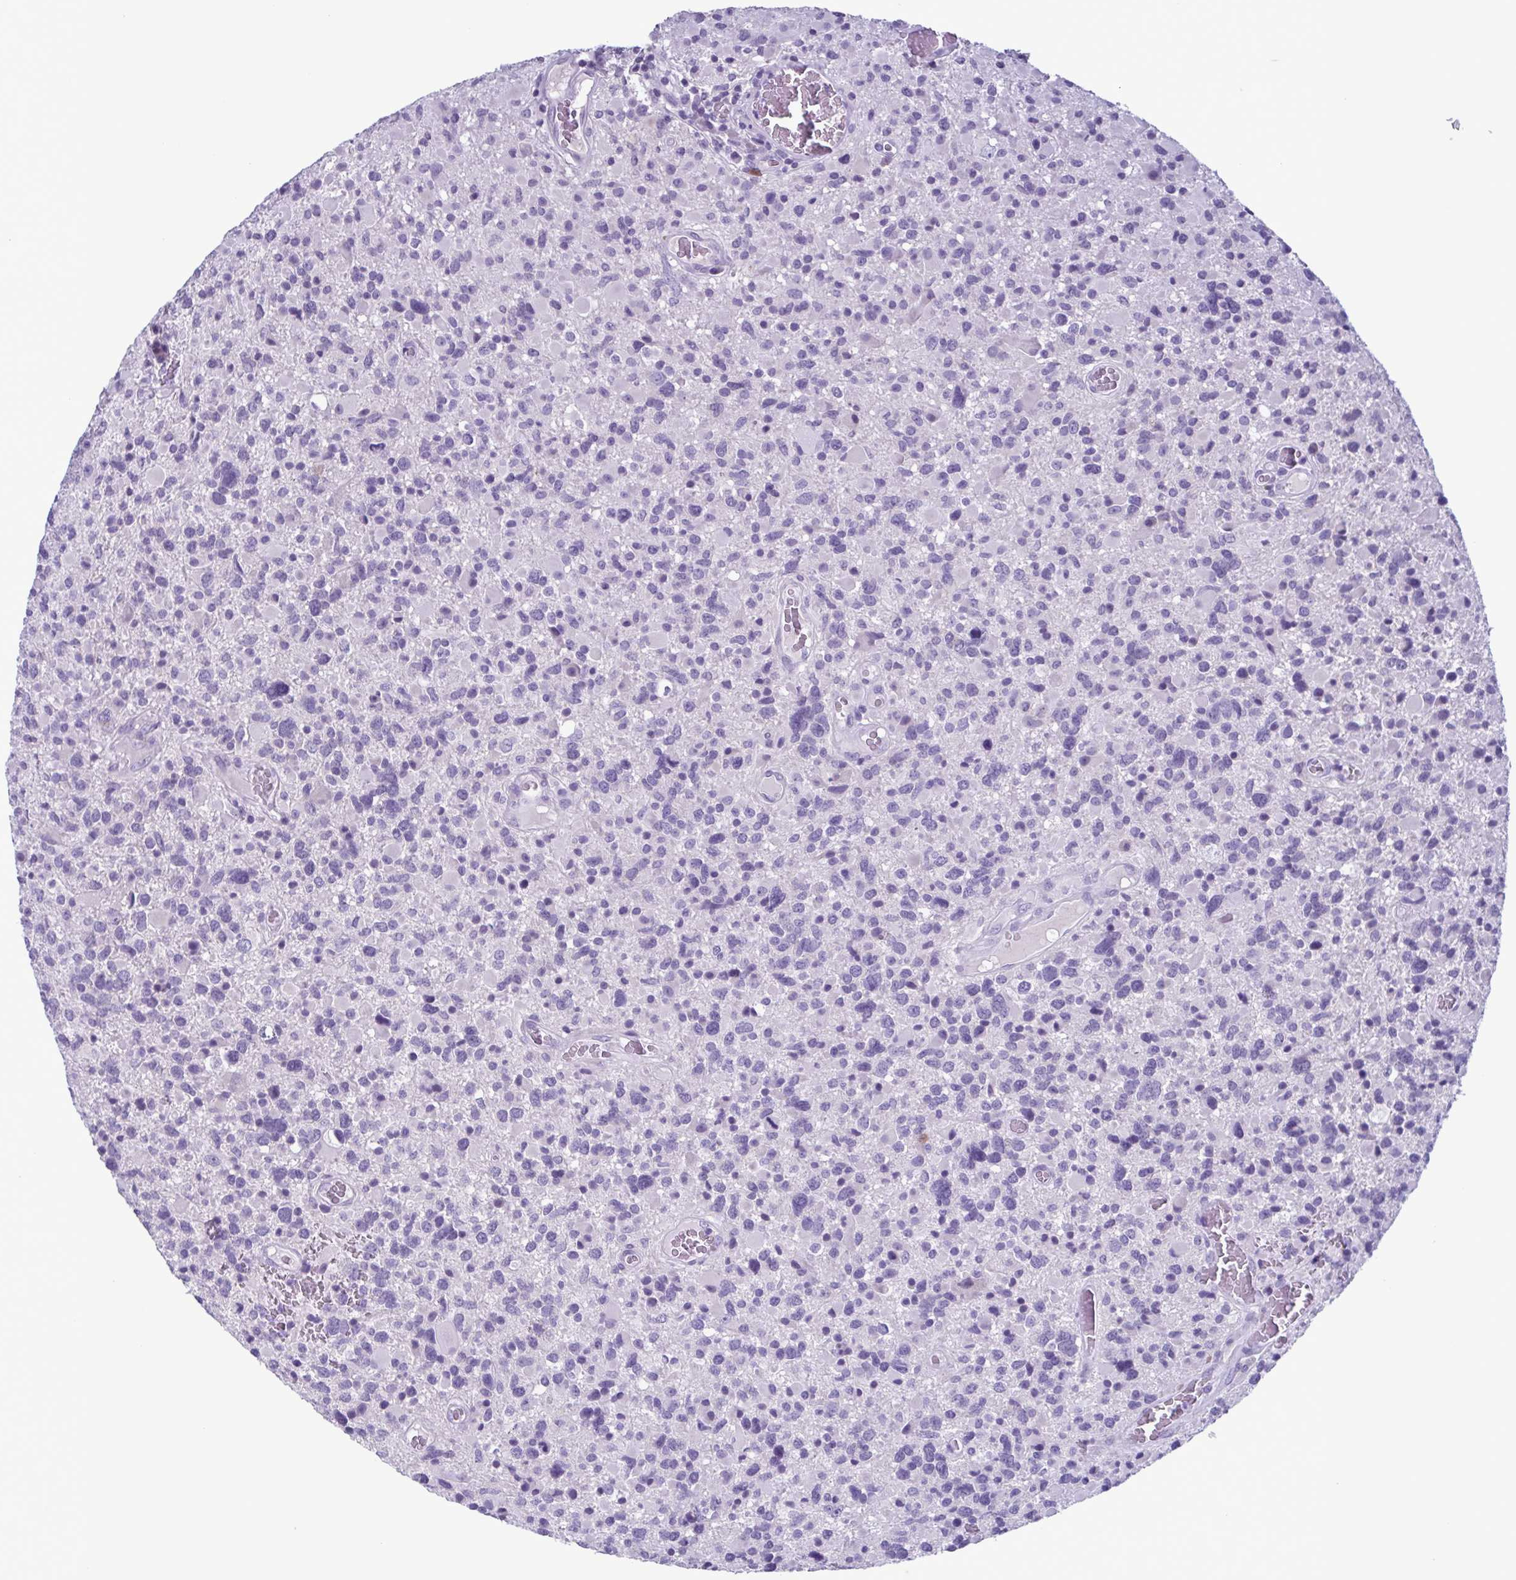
{"staining": {"intensity": "negative", "quantity": "none", "location": "none"}, "tissue": "glioma", "cell_type": "Tumor cells", "image_type": "cancer", "snomed": [{"axis": "morphology", "description": "Glioma, malignant, High grade"}, {"axis": "topography", "description": "Brain"}], "caption": "Malignant glioma (high-grade) stained for a protein using IHC shows no positivity tumor cells.", "gene": "INAFM1", "patient": {"sex": "female", "age": 40}}